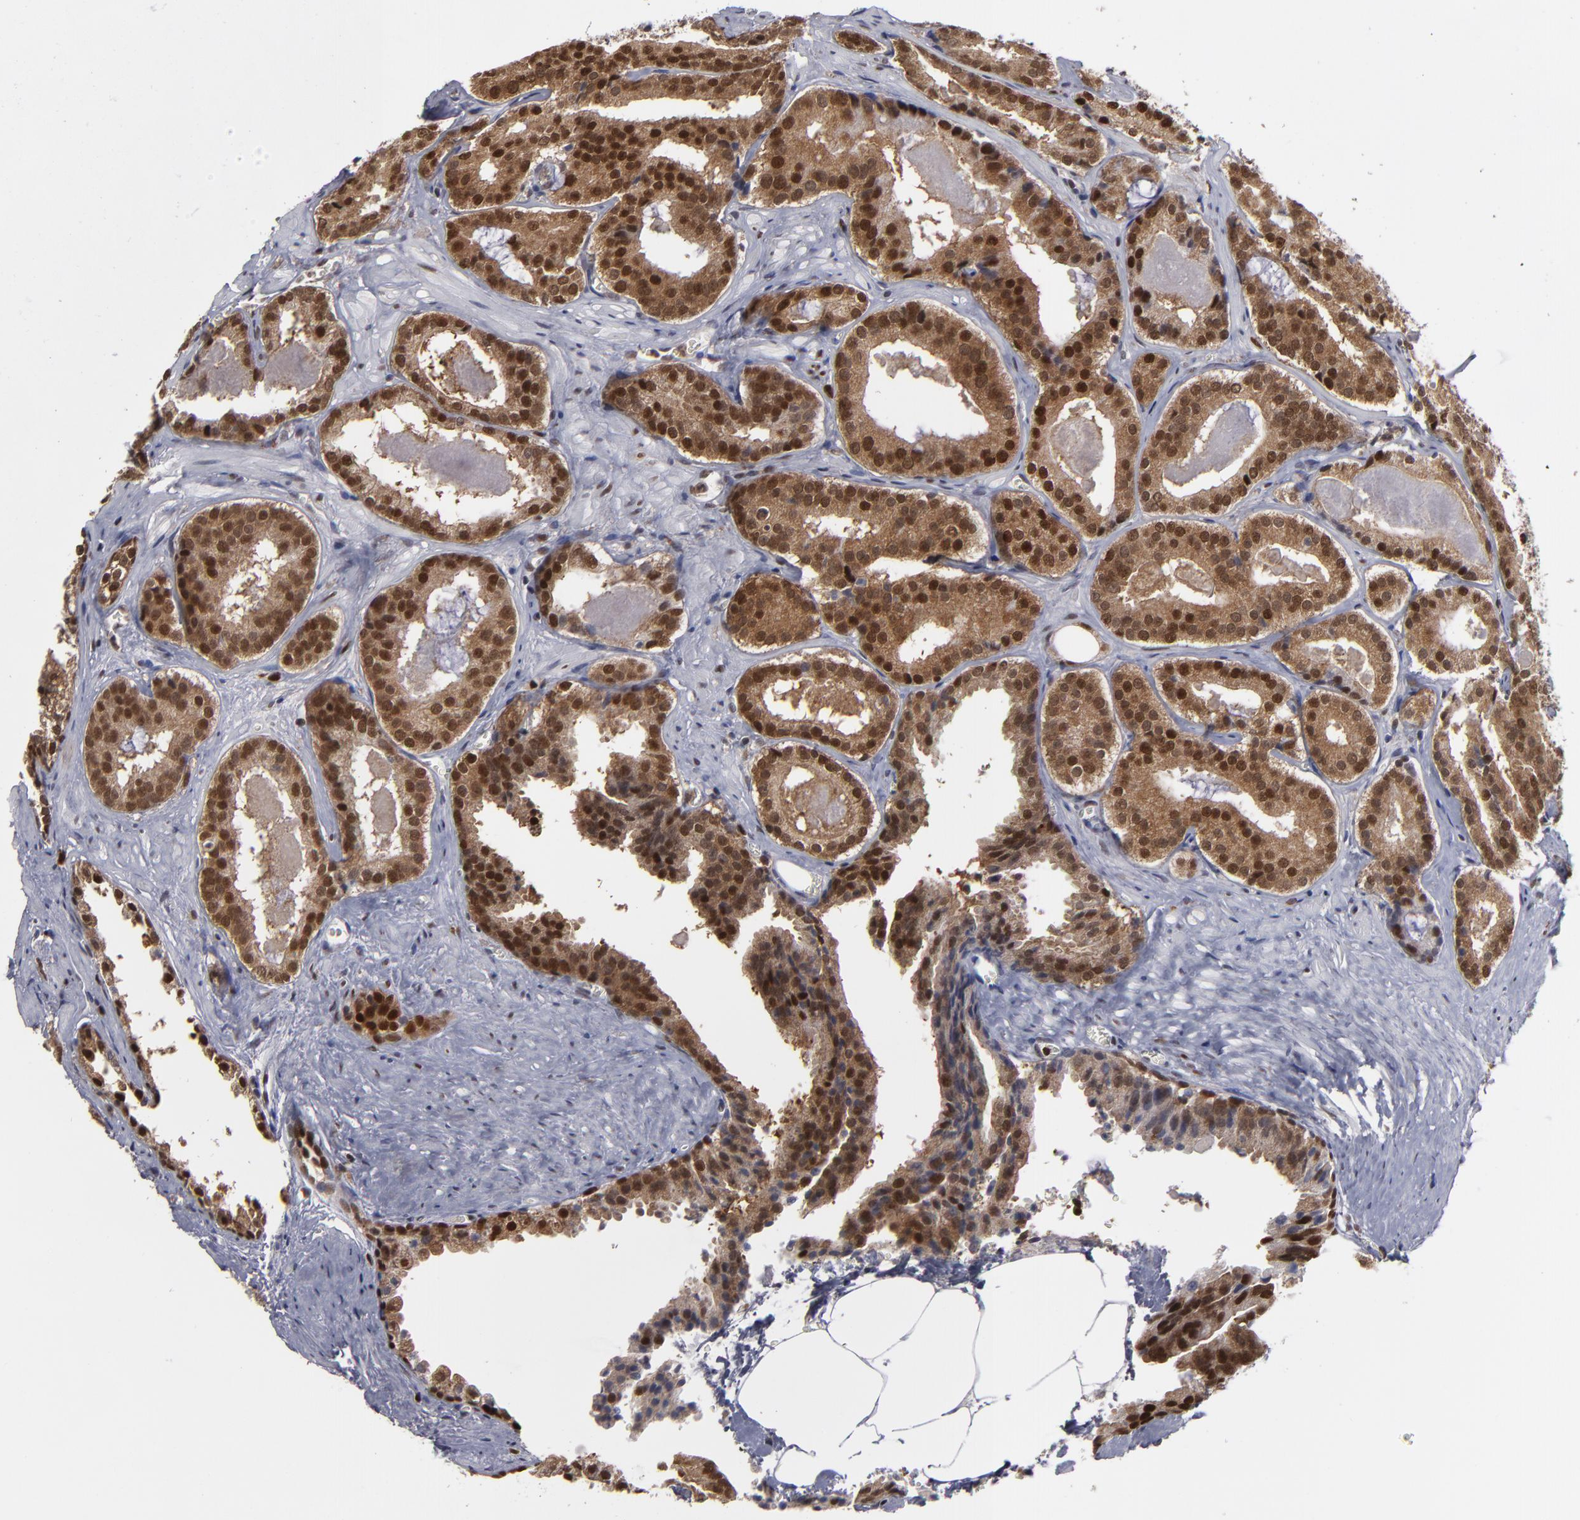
{"staining": {"intensity": "moderate", "quantity": ">75%", "location": "cytoplasmic/membranous,nuclear"}, "tissue": "prostate cancer", "cell_type": "Tumor cells", "image_type": "cancer", "snomed": [{"axis": "morphology", "description": "Adenocarcinoma, Medium grade"}, {"axis": "topography", "description": "Prostate"}], "caption": "A brown stain highlights moderate cytoplasmic/membranous and nuclear staining of a protein in human prostate cancer (medium-grade adenocarcinoma) tumor cells. Using DAB (brown) and hematoxylin (blue) stains, captured at high magnification using brightfield microscopy.", "gene": "GSR", "patient": {"sex": "male", "age": 64}}